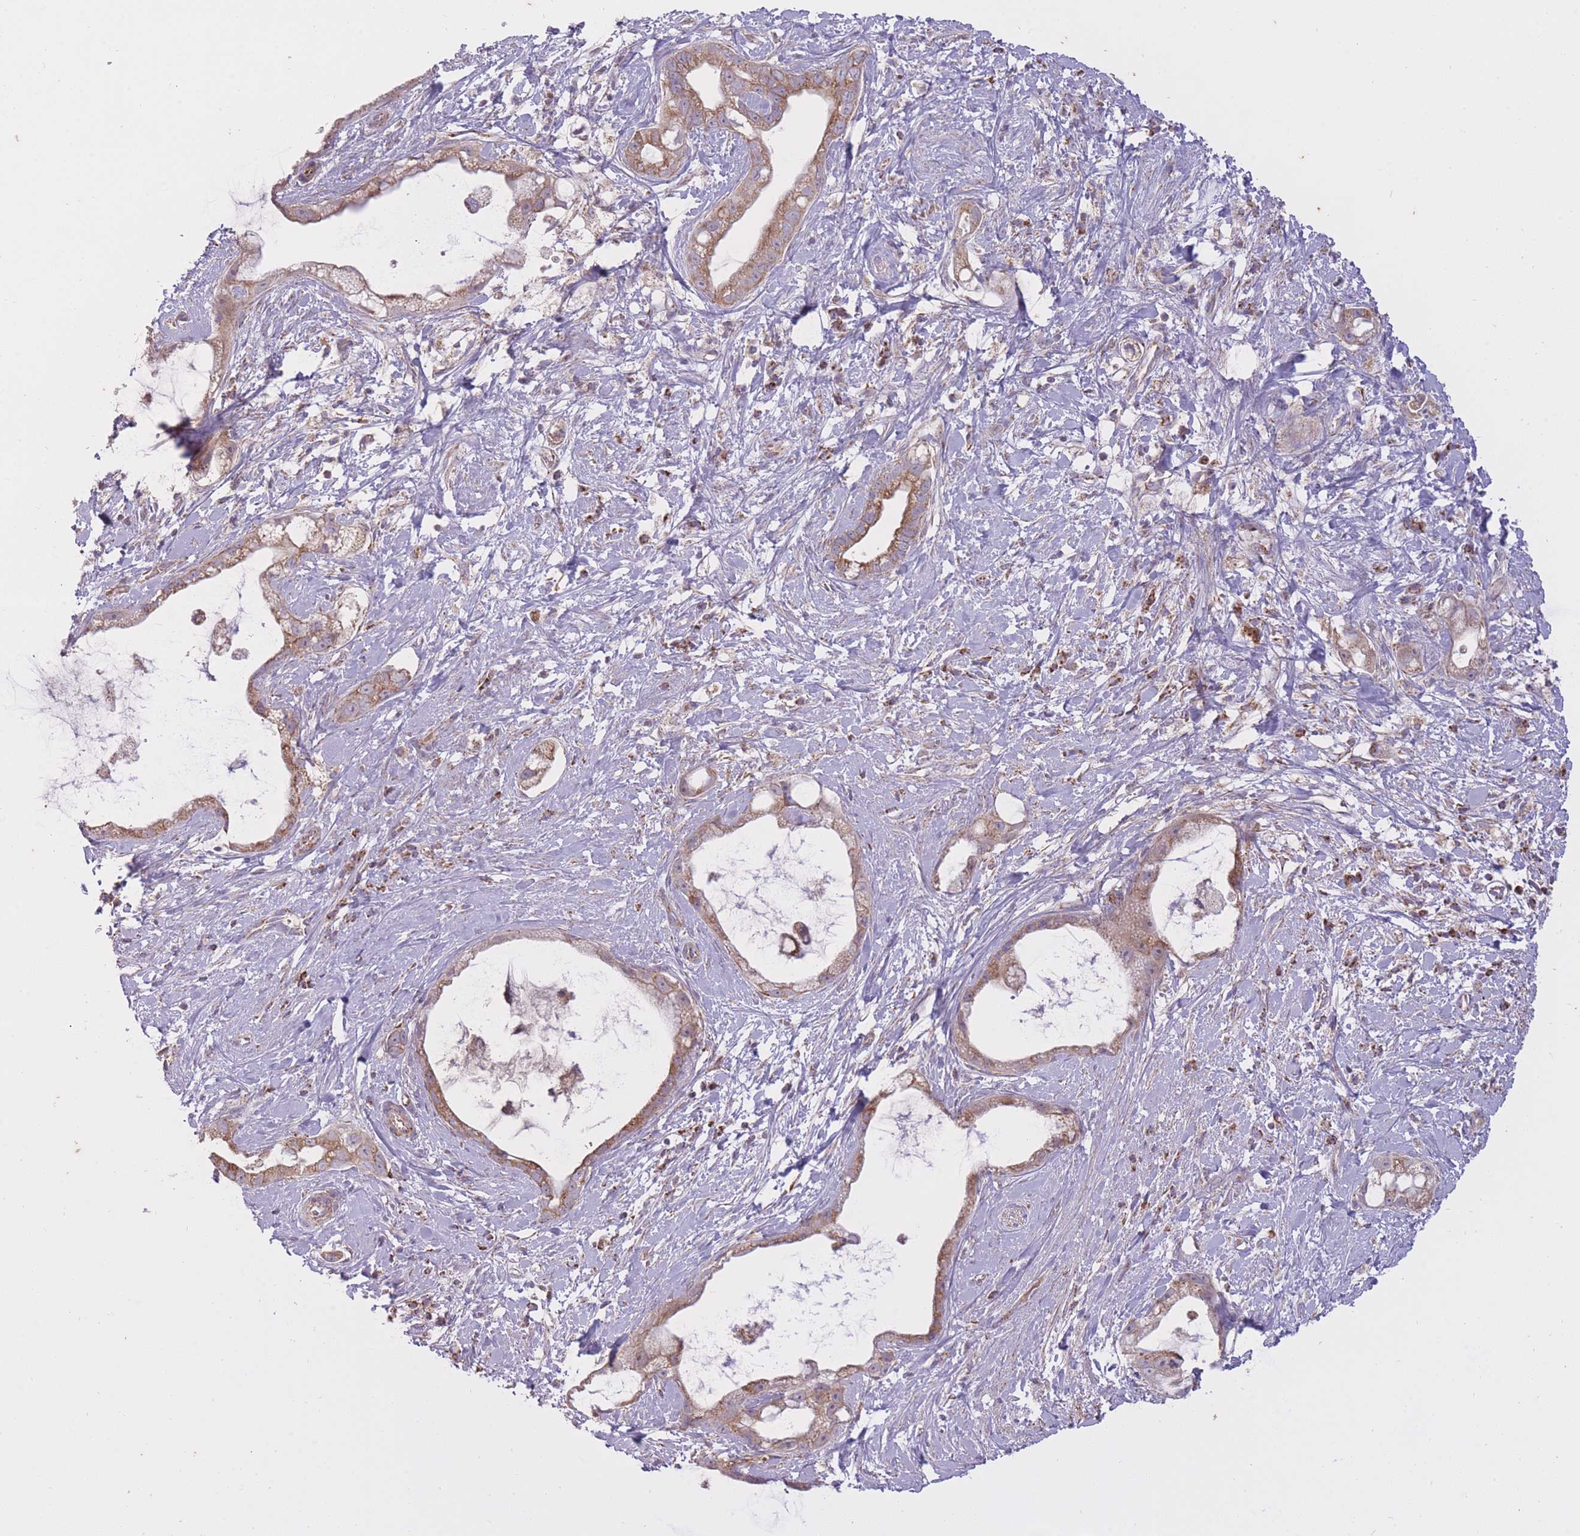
{"staining": {"intensity": "moderate", "quantity": ">75%", "location": "cytoplasmic/membranous"}, "tissue": "stomach cancer", "cell_type": "Tumor cells", "image_type": "cancer", "snomed": [{"axis": "morphology", "description": "Adenocarcinoma, NOS"}, {"axis": "topography", "description": "Stomach"}], "caption": "Stomach cancer tissue displays moderate cytoplasmic/membranous positivity in about >75% of tumor cells, visualized by immunohistochemistry.", "gene": "LIN7C", "patient": {"sex": "male", "age": 55}}